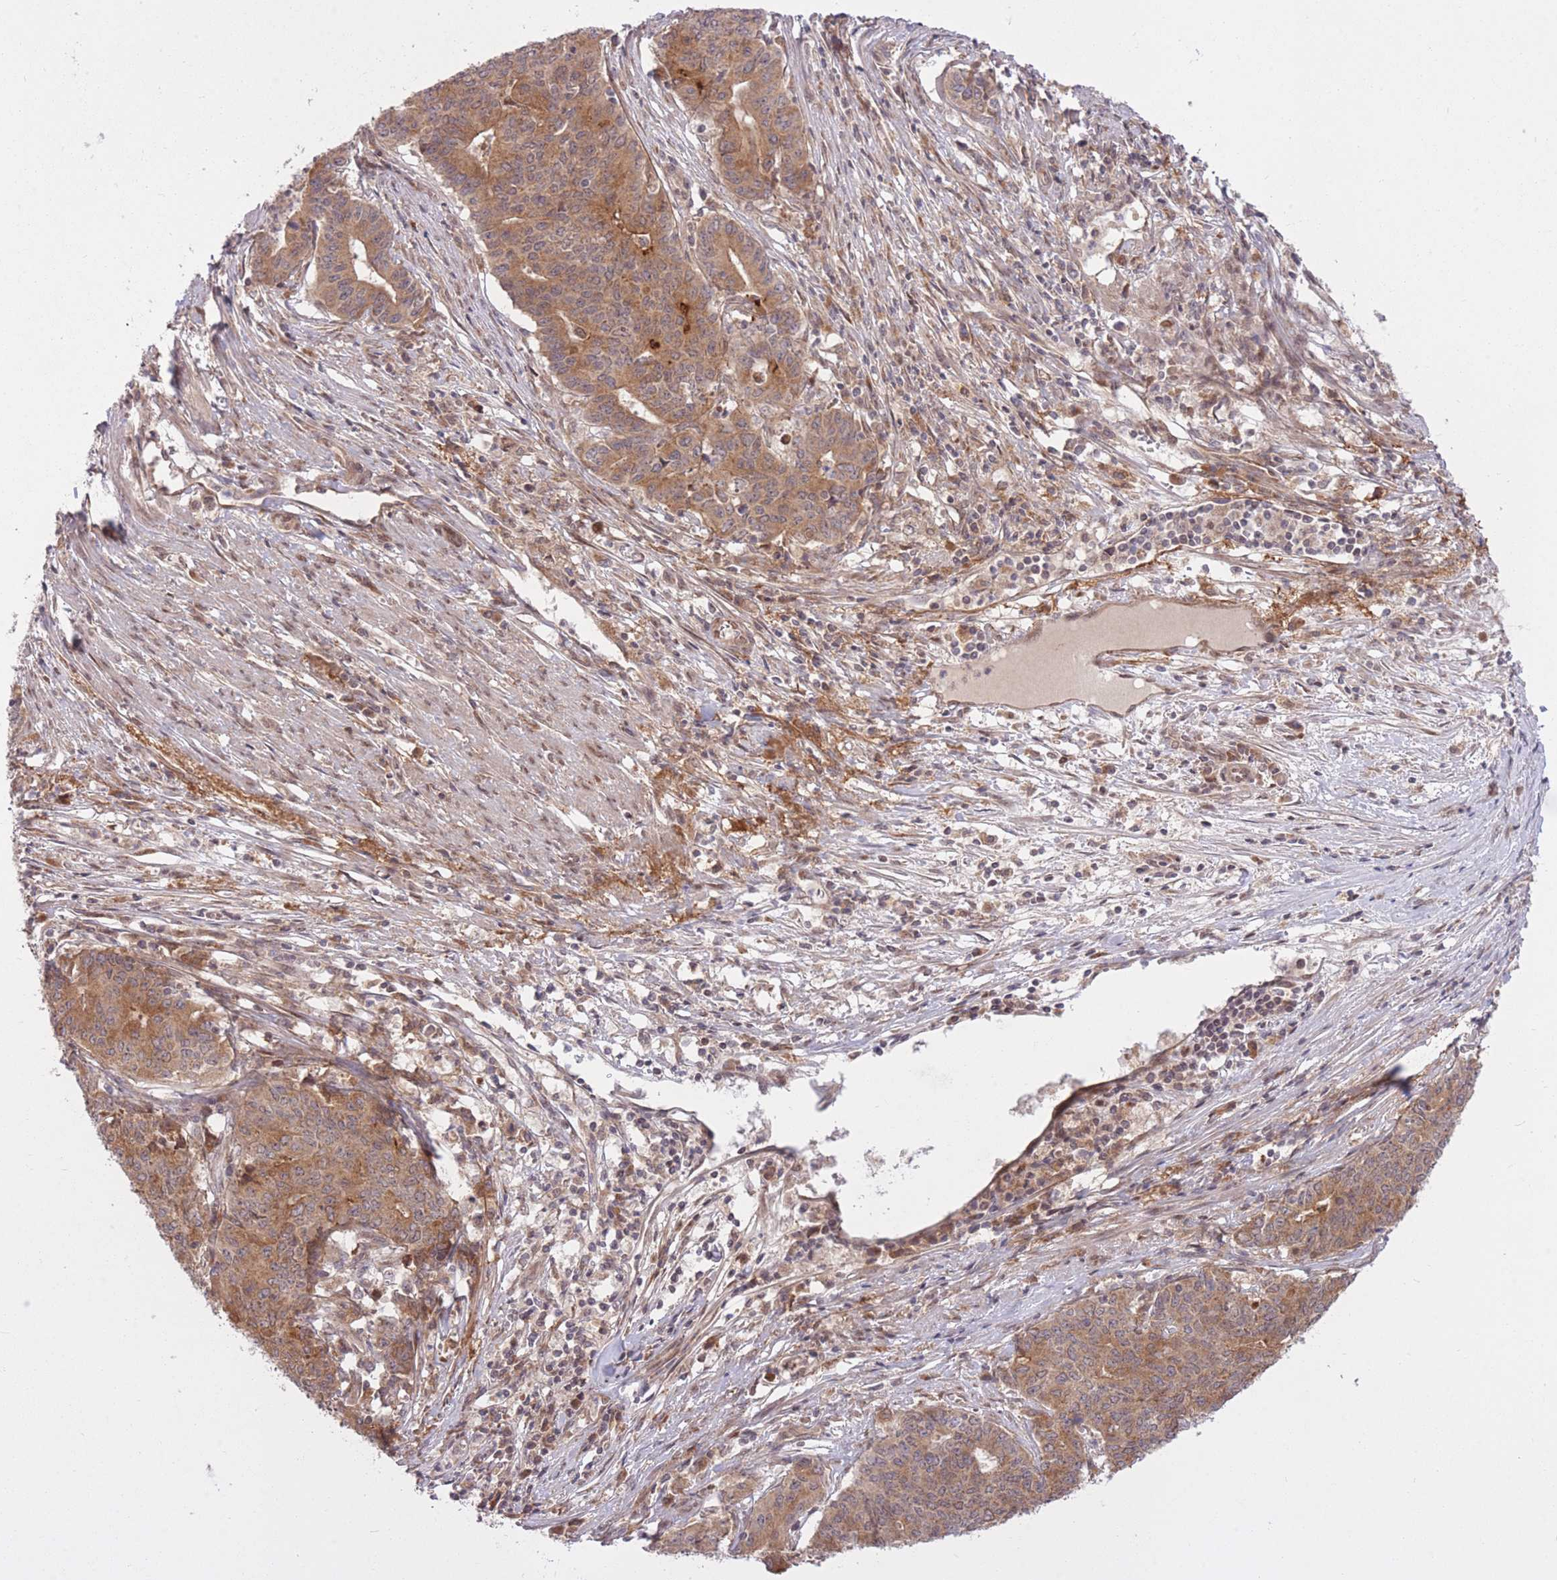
{"staining": {"intensity": "moderate", "quantity": ">75%", "location": "cytoplasmic/membranous"}, "tissue": "endometrial cancer", "cell_type": "Tumor cells", "image_type": "cancer", "snomed": [{"axis": "morphology", "description": "Adenocarcinoma, NOS"}, {"axis": "topography", "description": "Endometrium"}], "caption": "Immunohistochemistry (IHC) micrograph of neoplastic tissue: endometrial cancer stained using IHC reveals medium levels of moderate protein expression localized specifically in the cytoplasmic/membranous of tumor cells, appearing as a cytoplasmic/membranous brown color.", "gene": "ZNF391", "patient": {"sex": "female", "age": 59}}